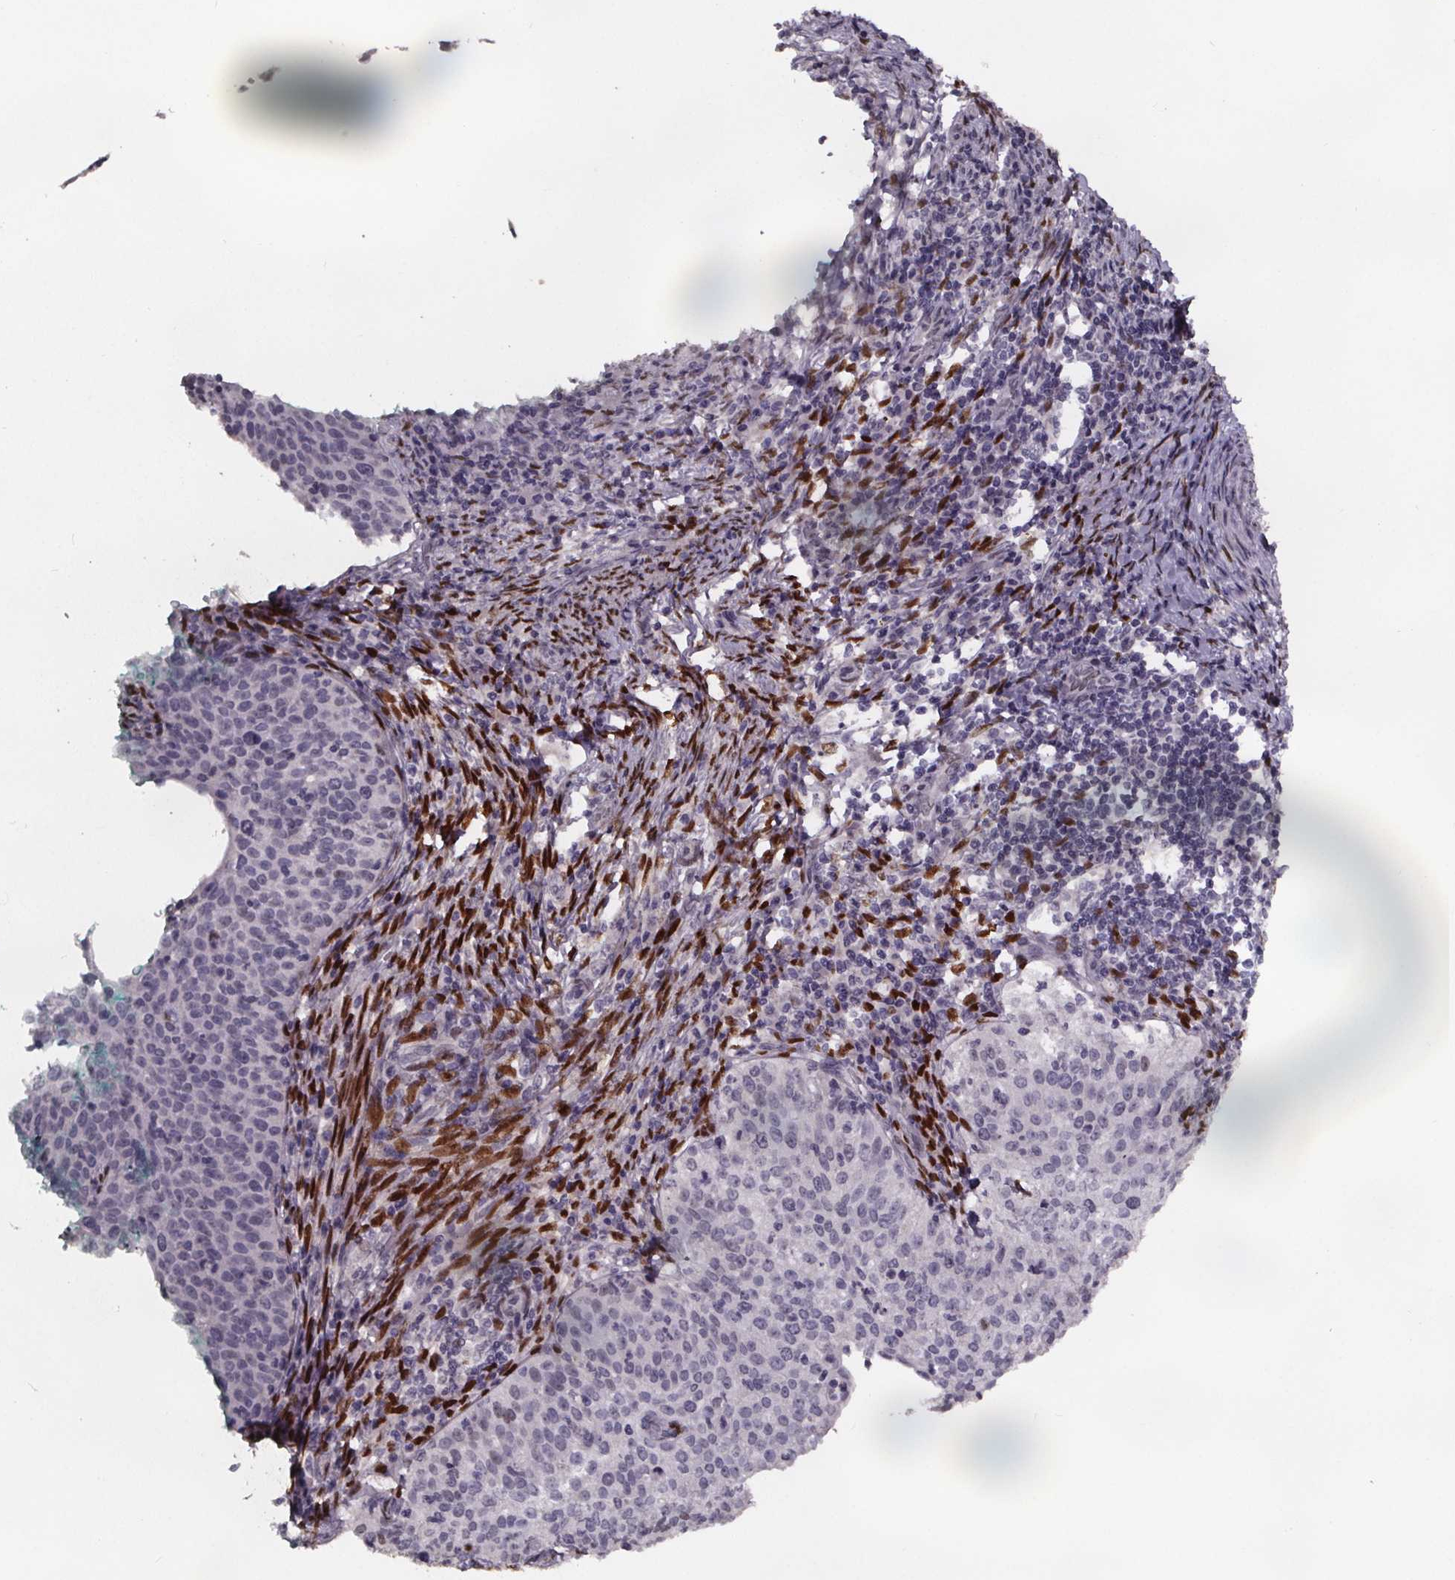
{"staining": {"intensity": "negative", "quantity": "none", "location": "none"}, "tissue": "cervical cancer", "cell_type": "Tumor cells", "image_type": "cancer", "snomed": [{"axis": "morphology", "description": "Squamous cell carcinoma, NOS"}, {"axis": "topography", "description": "Cervix"}], "caption": "IHC micrograph of neoplastic tissue: cervical cancer stained with DAB reveals no significant protein expression in tumor cells.", "gene": "AR", "patient": {"sex": "female", "age": 30}}